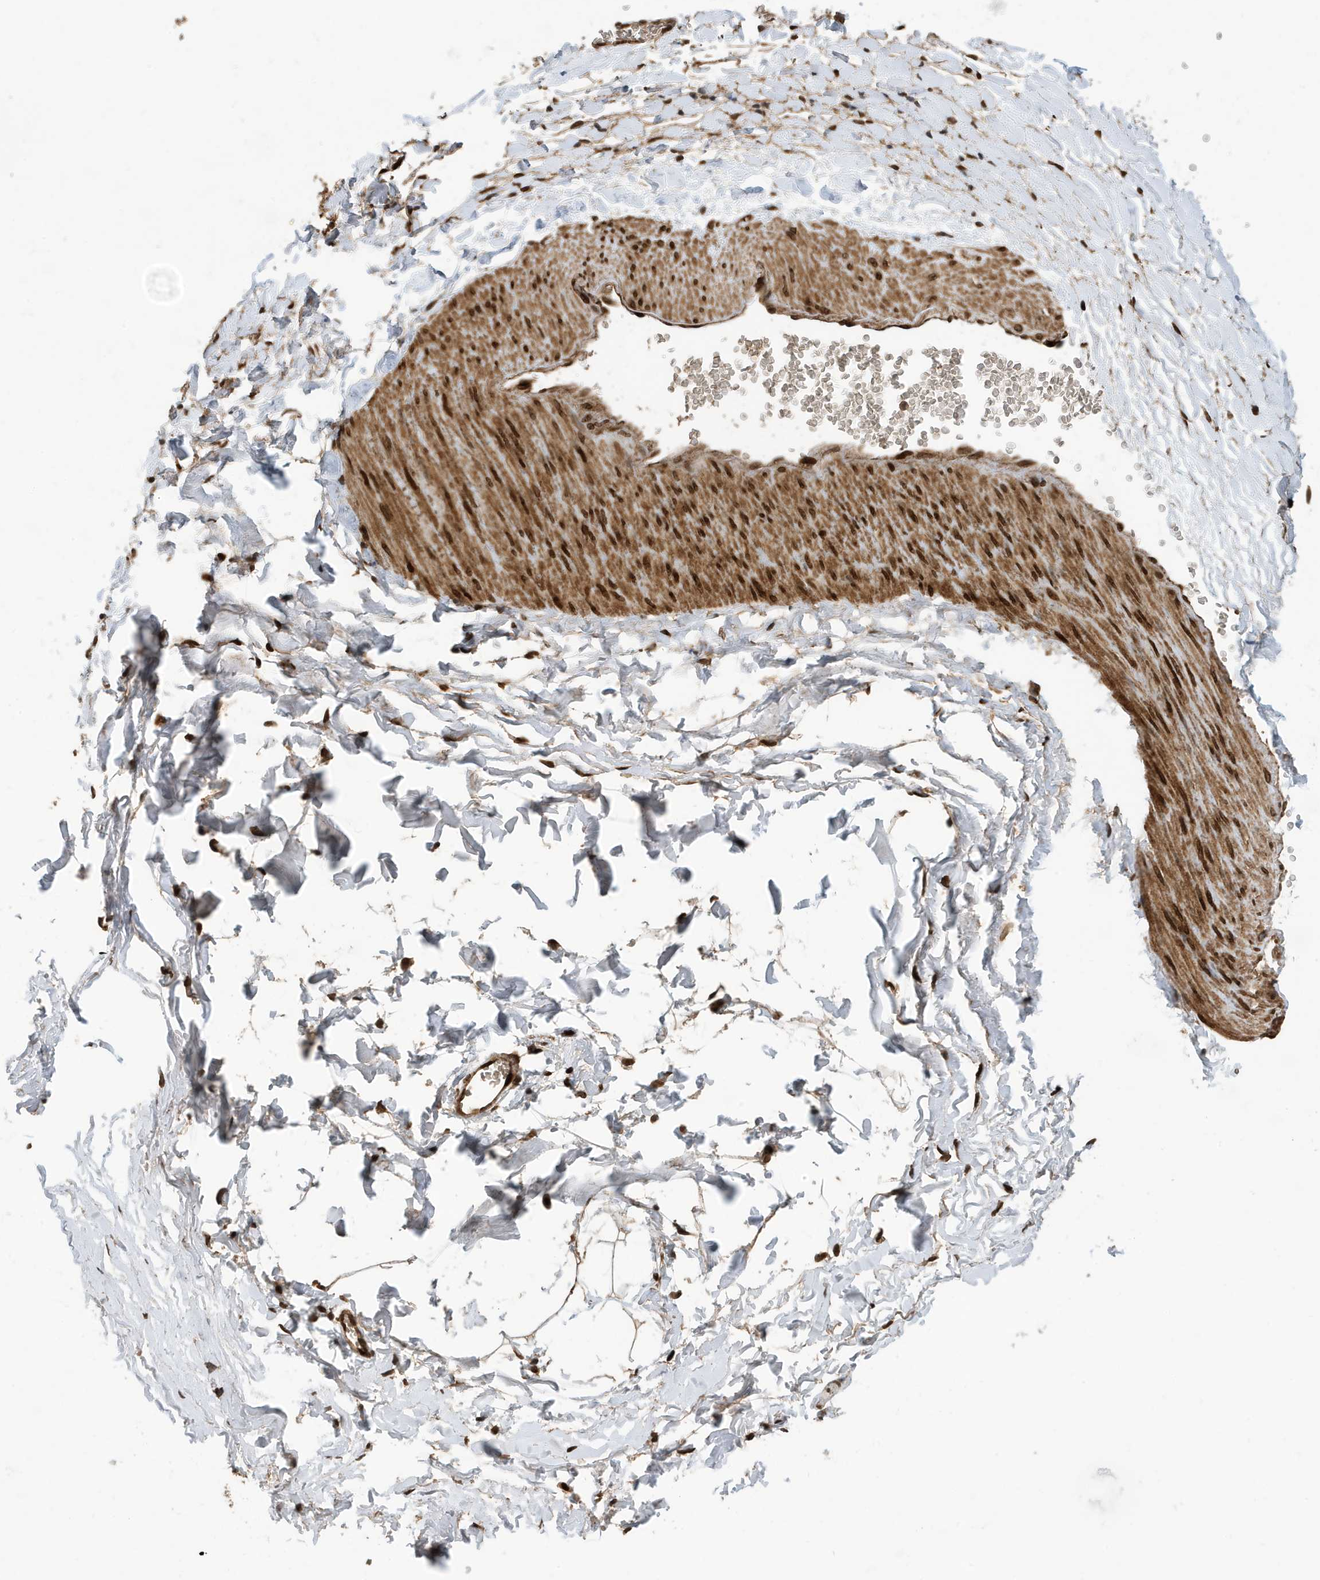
{"staining": {"intensity": "moderate", "quantity": ">75%", "location": "cytoplasmic/membranous,nuclear"}, "tissue": "adipose tissue", "cell_type": "Adipocytes", "image_type": "normal", "snomed": [{"axis": "morphology", "description": "Normal tissue, NOS"}, {"axis": "topography", "description": "Gallbladder"}, {"axis": "topography", "description": "Peripheral nerve tissue"}], "caption": "Human adipose tissue stained with a brown dye reveals moderate cytoplasmic/membranous,nuclear positive positivity in approximately >75% of adipocytes.", "gene": "DUSP18", "patient": {"sex": "male", "age": 38}}